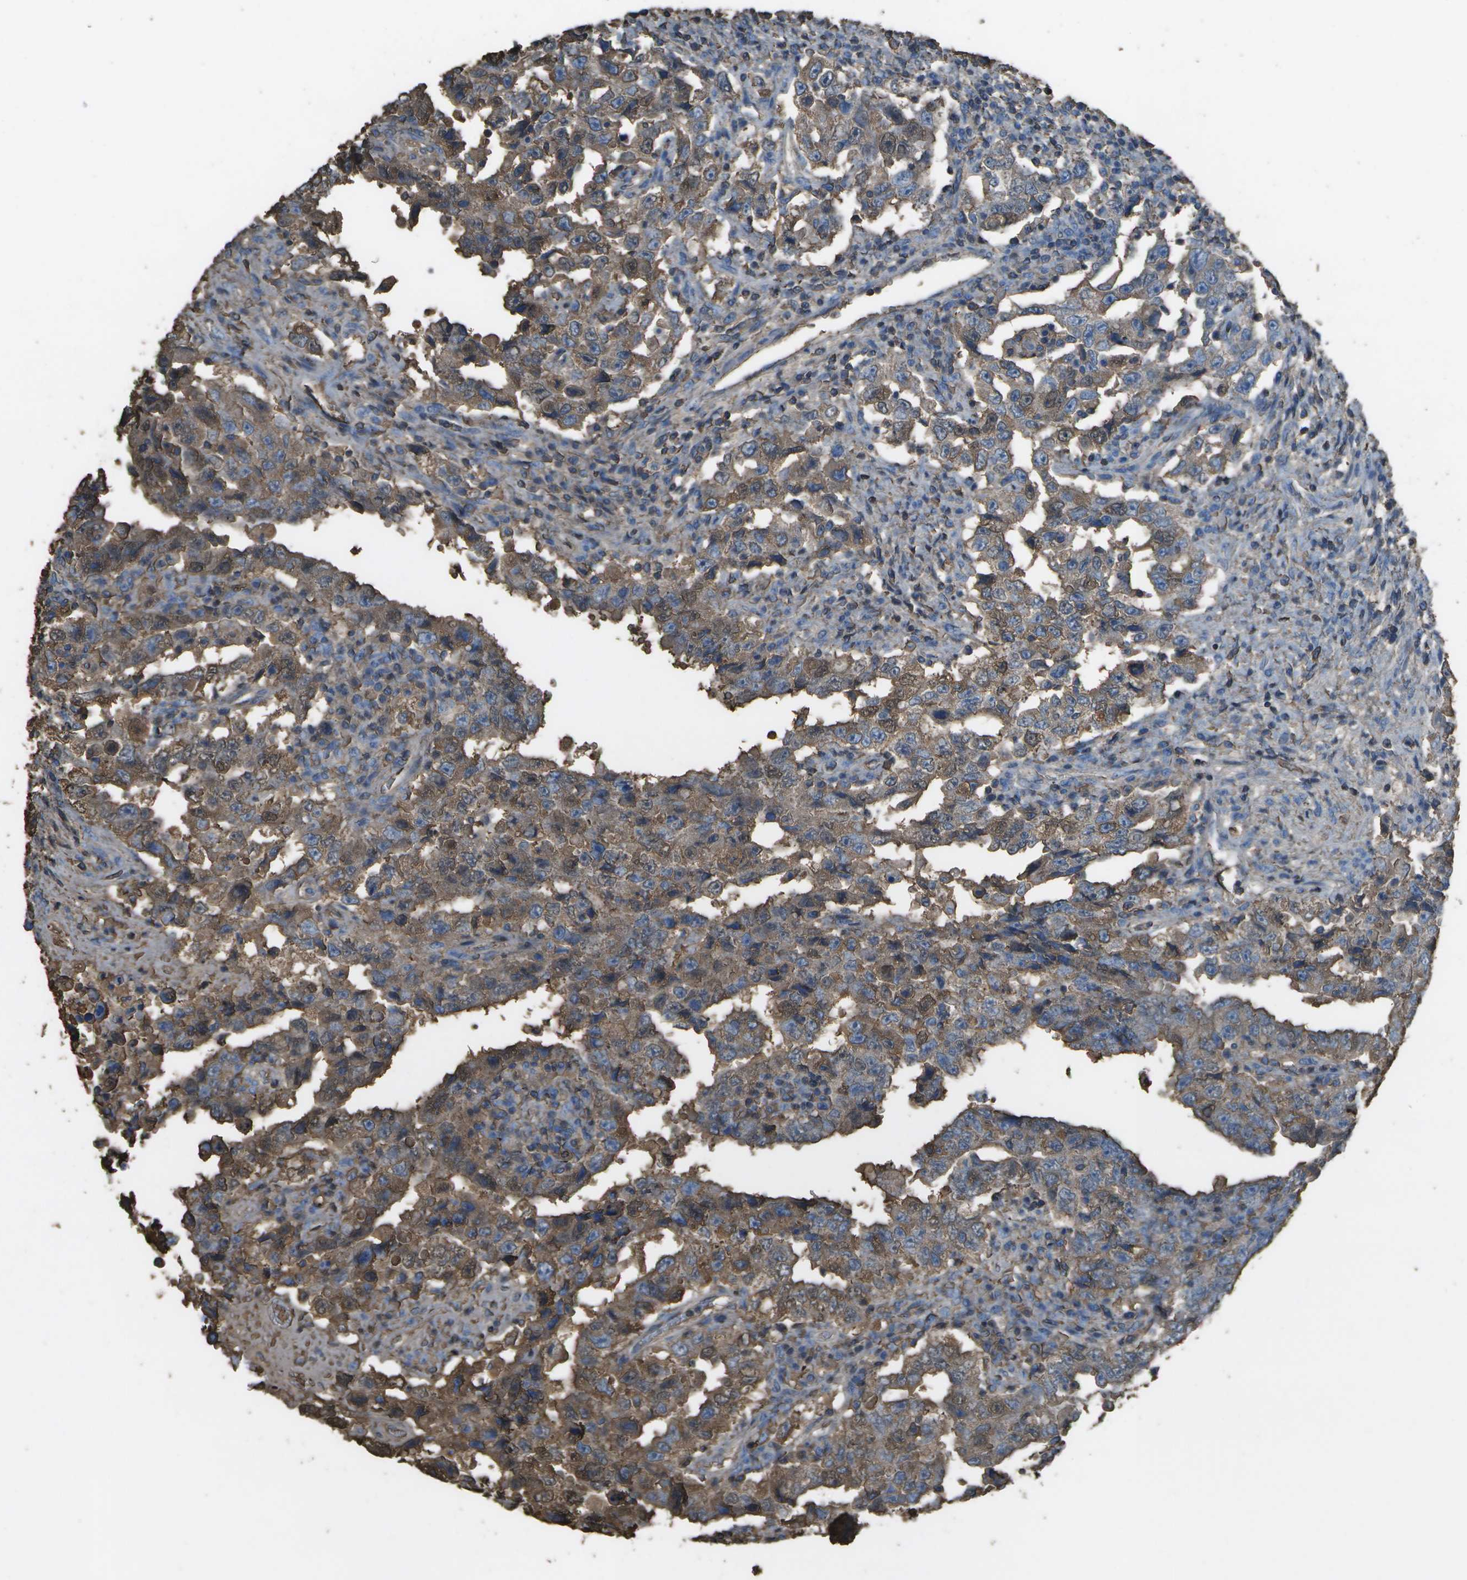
{"staining": {"intensity": "moderate", "quantity": ">75%", "location": "cytoplasmic/membranous"}, "tissue": "testis cancer", "cell_type": "Tumor cells", "image_type": "cancer", "snomed": [{"axis": "morphology", "description": "Carcinoma, Embryonal, NOS"}, {"axis": "topography", "description": "Testis"}], "caption": "A photomicrograph of embryonal carcinoma (testis) stained for a protein reveals moderate cytoplasmic/membranous brown staining in tumor cells.", "gene": "CYP4F11", "patient": {"sex": "male", "age": 26}}